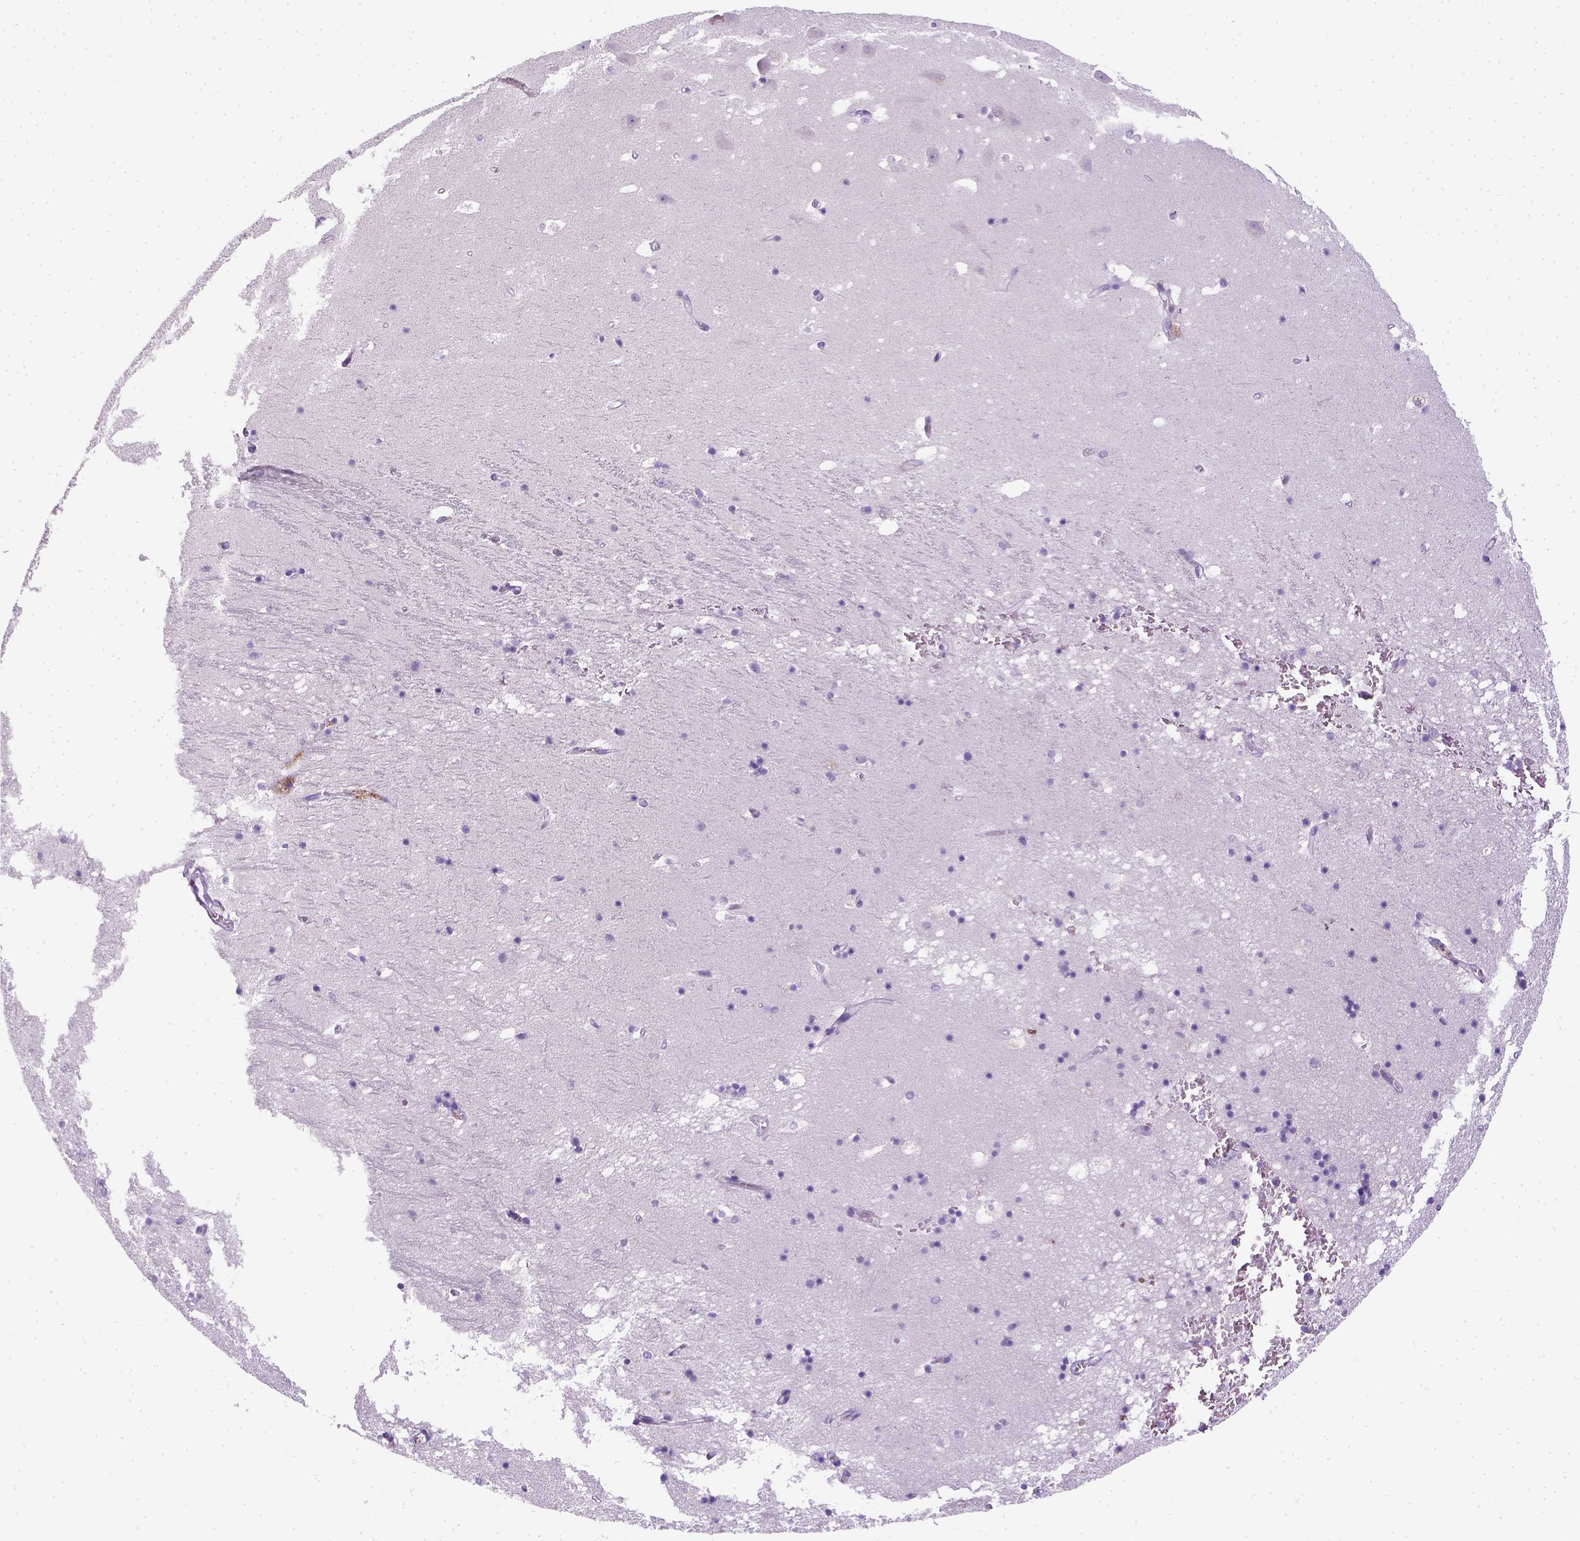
{"staining": {"intensity": "negative", "quantity": "none", "location": "none"}, "tissue": "hippocampus", "cell_type": "Glial cells", "image_type": "normal", "snomed": [{"axis": "morphology", "description": "Normal tissue, NOS"}, {"axis": "topography", "description": "Hippocampus"}], "caption": "The immunohistochemistry histopathology image has no significant expression in glial cells of hippocampus. (DAB immunohistochemistry, high magnification).", "gene": "KRT71", "patient": {"sex": "male", "age": 58}}